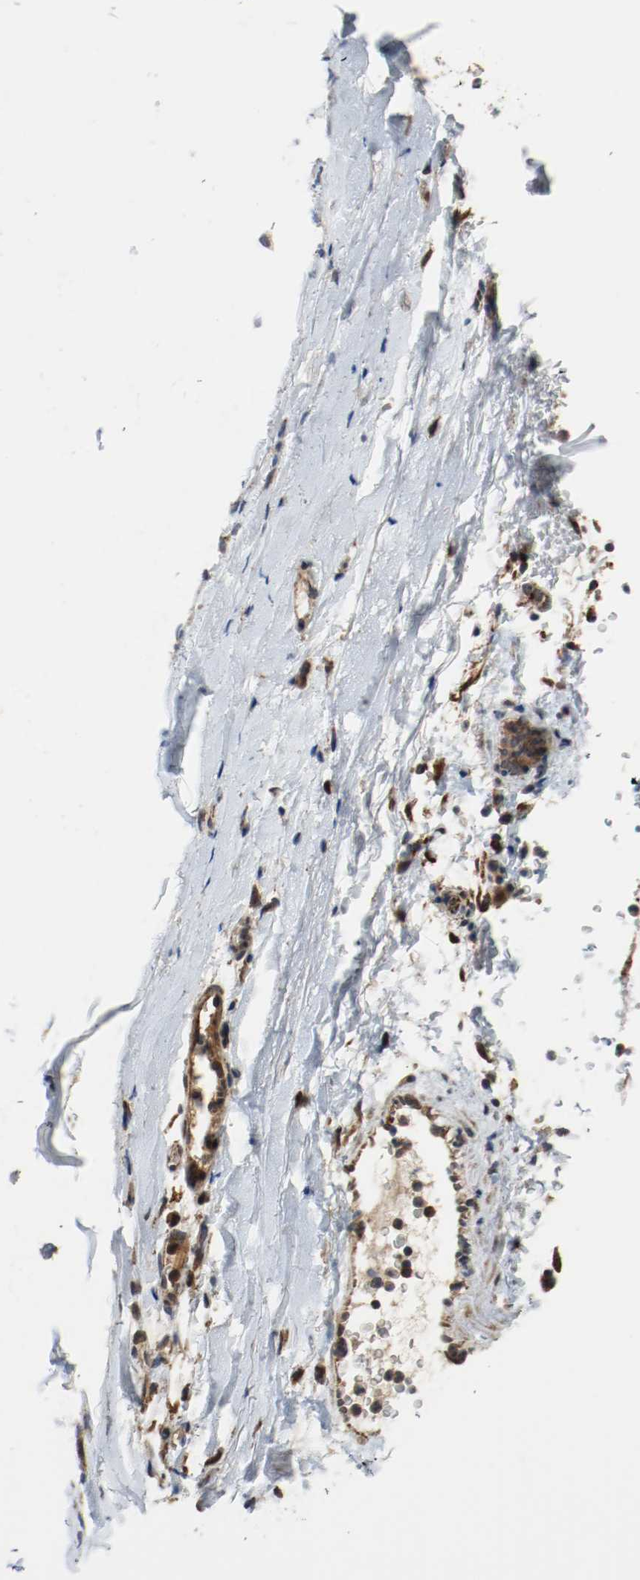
{"staining": {"intensity": "strong", "quantity": ">75%", "location": "cytoplasmic/membranous"}, "tissue": "soft tissue", "cell_type": "Fibroblasts", "image_type": "normal", "snomed": [{"axis": "morphology", "description": "Normal tissue, NOS"}, {"axis": "topography", "description": "Cartilage tissue"}, {"axis": "topography", "description": "Bronchus"}], "caption": "Brown immunohistochemical staining in benign human soft tissue exhibits strong cytoplasmic/membranous expression in approximately >75% of fibroblasts.", "gene": "TXNRD1", "patient": {"sex": "female", "age": 73}}